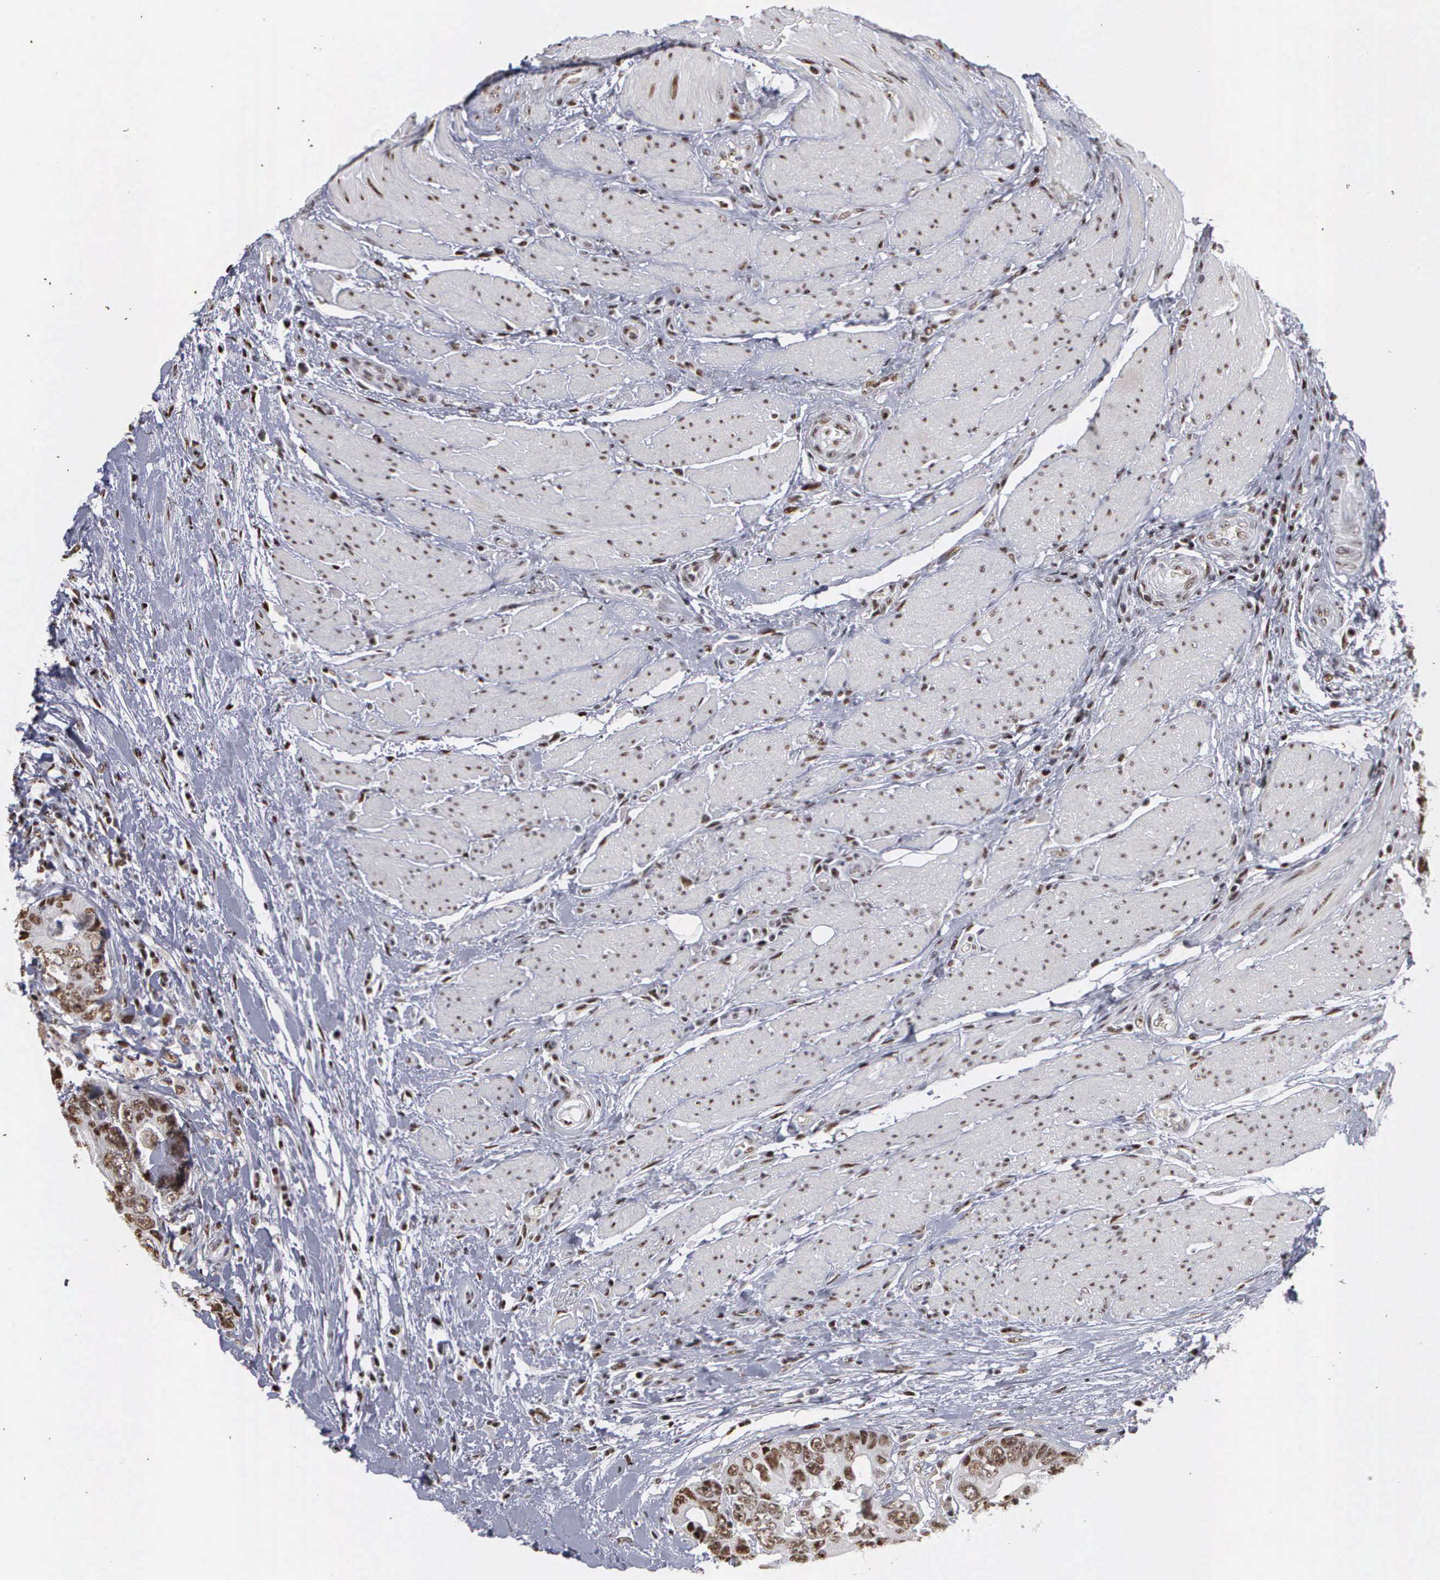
{"staining": {"intensity": "moderate", "quantity": ">75%", "location": "nuclear"}, "tissue": "colorectal cancer", "cell_type": "Tumor cells", "image_type": "cancer", "snomed": [{"axis": "morphology", "description": "Adenocarcinoma, NOS"}, {"axis": "topography", "description": "Rectum"}], "caption": "Protein expression analysis of colorectal adenocarcinoma displays moderate nuclear positivity in approximately >75% of tumor cells. Using DAB (3,3'-diaminobenzidine) (brown) and hematoxylin (blue) stains, captured at high magnification using brightfield microscopy.", "gene": "KIAA0586", "patient": {"sex": "female", "age": 67}}